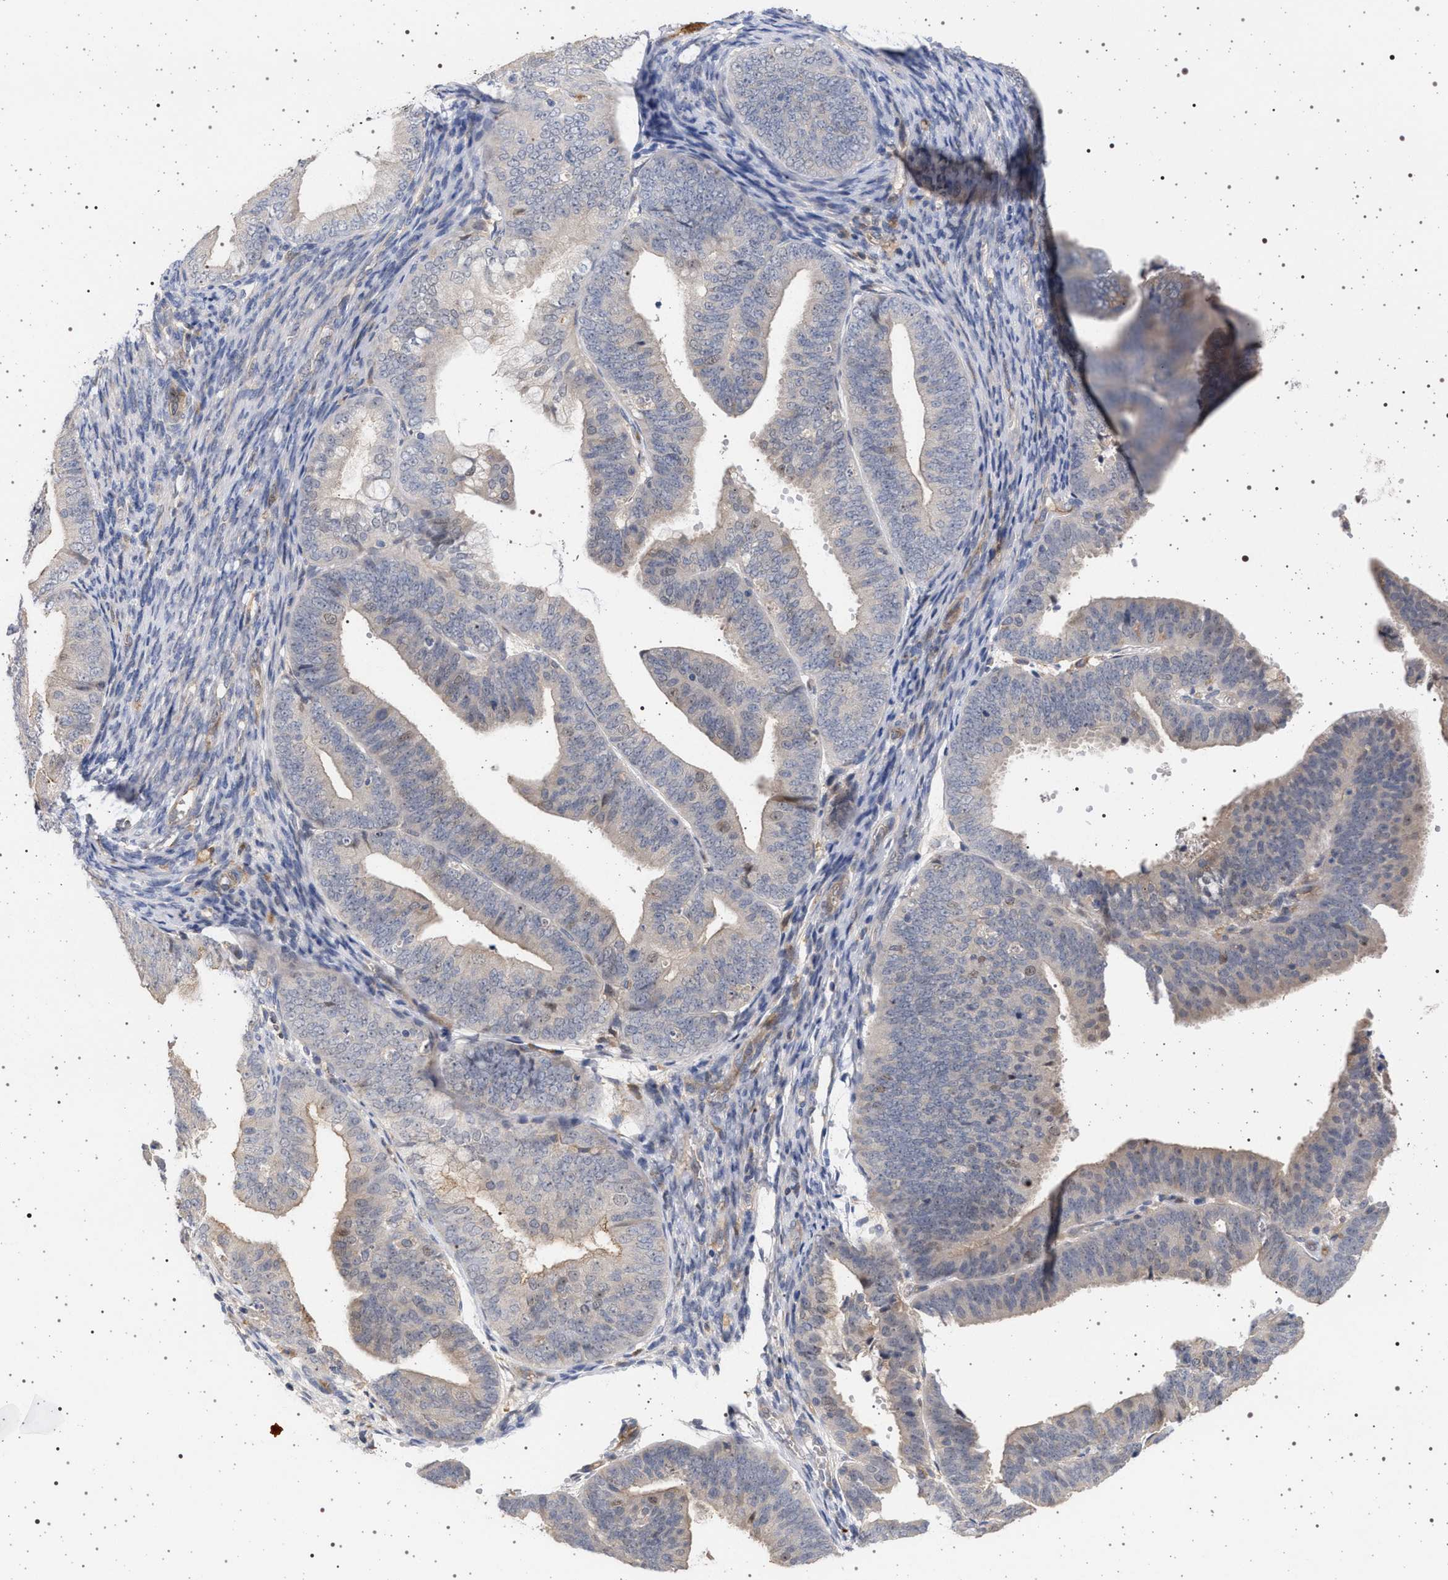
{"staining": {"intensity": "weak", "quantity": "<25%", "location": "cytoplasmic/membranous,nuclear"}, "tissue": "endometrial cancer", "cell_type": "Tumor cells", "image_type": "cancer", "snomed": [{"axis": "morphology", "description": "Adenocarcinoma, NOS"}, {"axis": "topography", "description": "Endometrium"}], "caption": "IHC histopathology image of neoplastic tissue: human endometrial cancer stained with DAB exhibits no significant protein staining in tumor cells.", "gene": "RBM48", "patient": {"sex": "female", "age": 63}}